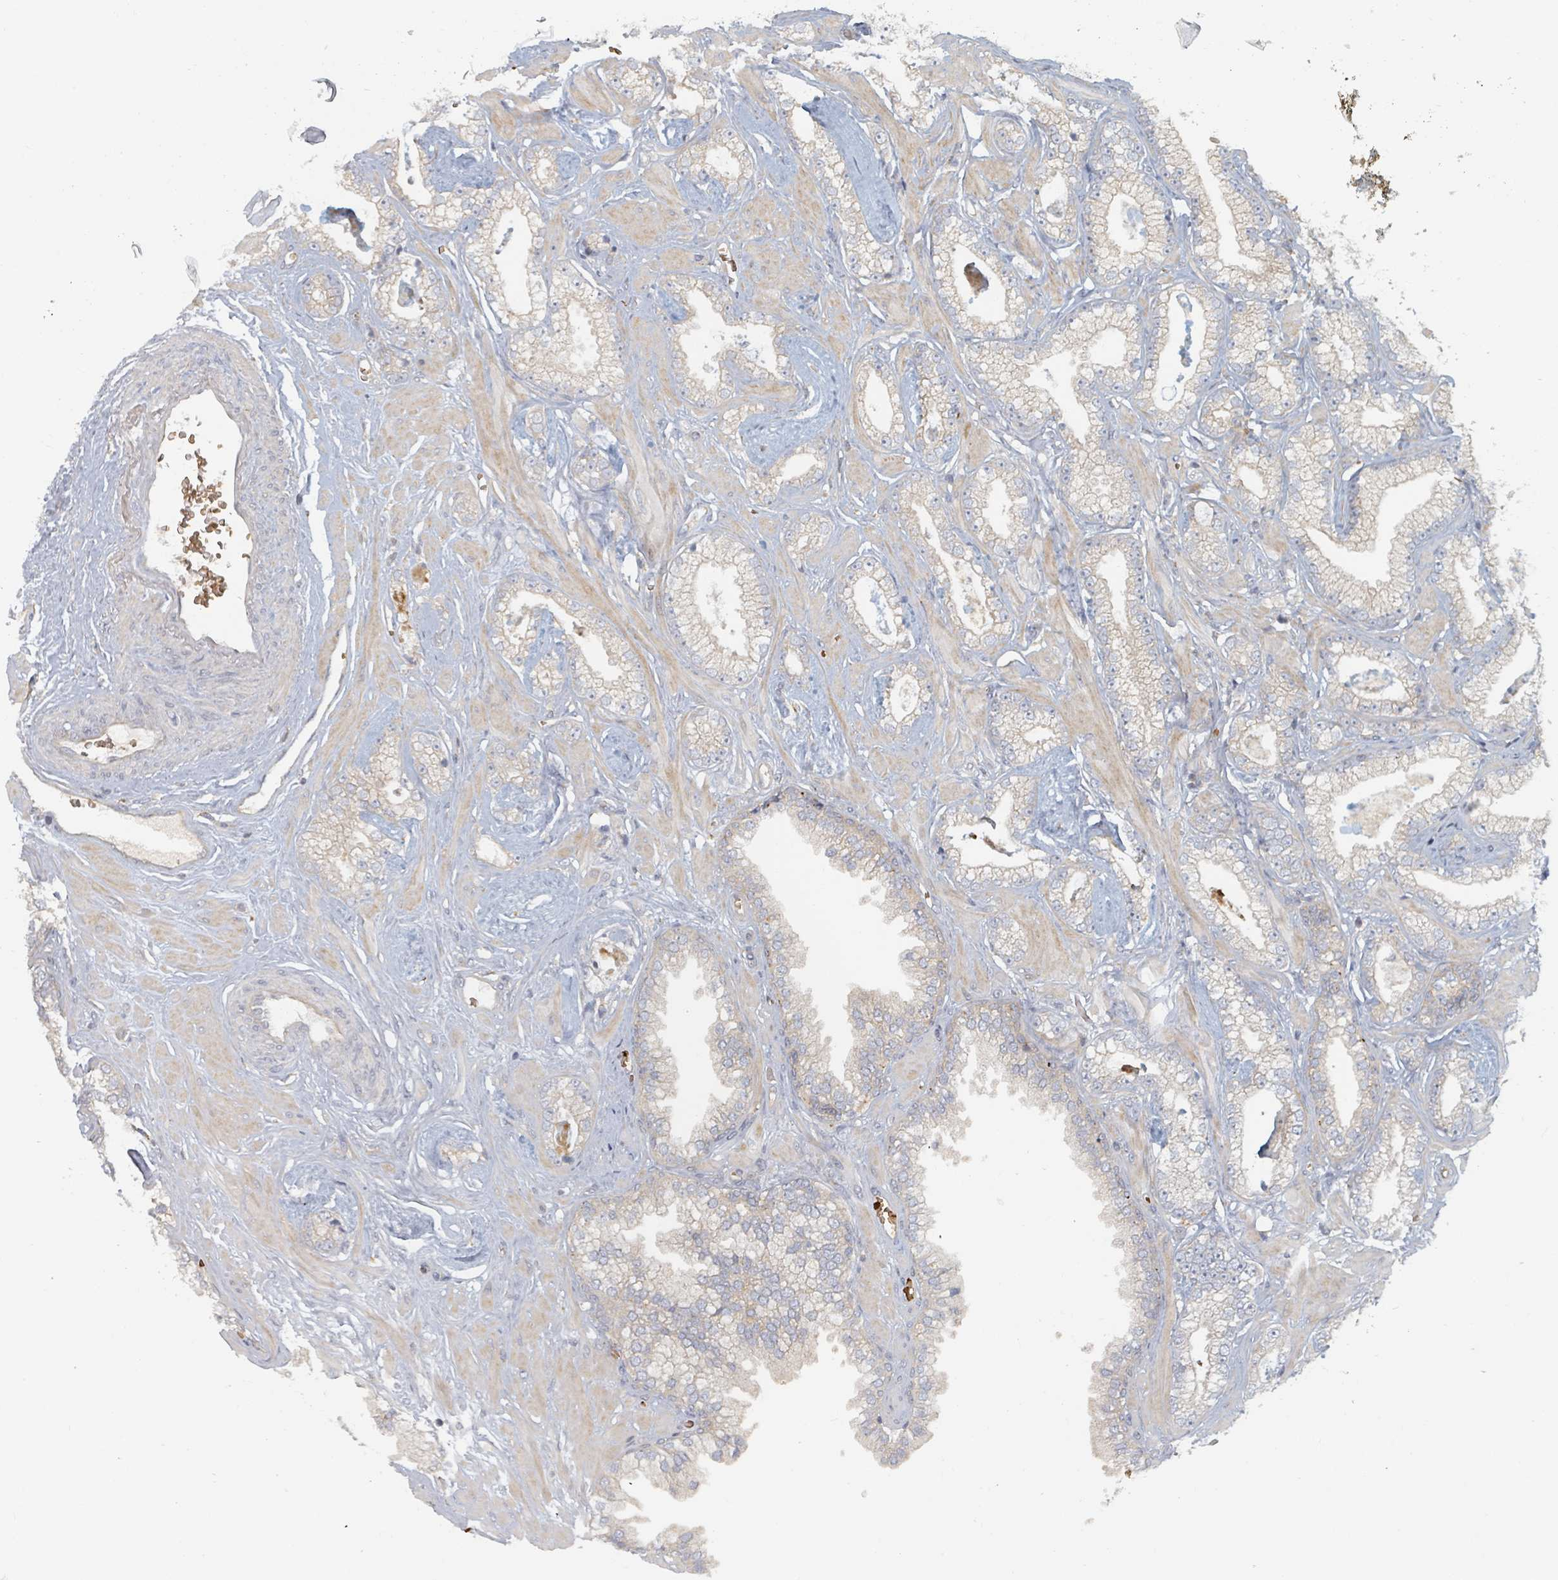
{"staining": {"intensity": "negative", "quantity": "none", "location": "none"}, "tissue": "prostate cancer", "cell_type": "Tumor cells", "image_type": "cancer", "snomed": [{"axis": "morphology", "description": "Adenocarcinoma, Low grade"}, {"axis": "topography", "description": "Prostate"}], "caption": "The IHC histopathology image has no significant expression in tumor cells of prostate cancer tissue.", "gene": "TRPC4AP", "patient": {"sex": "male", "age": 60}}